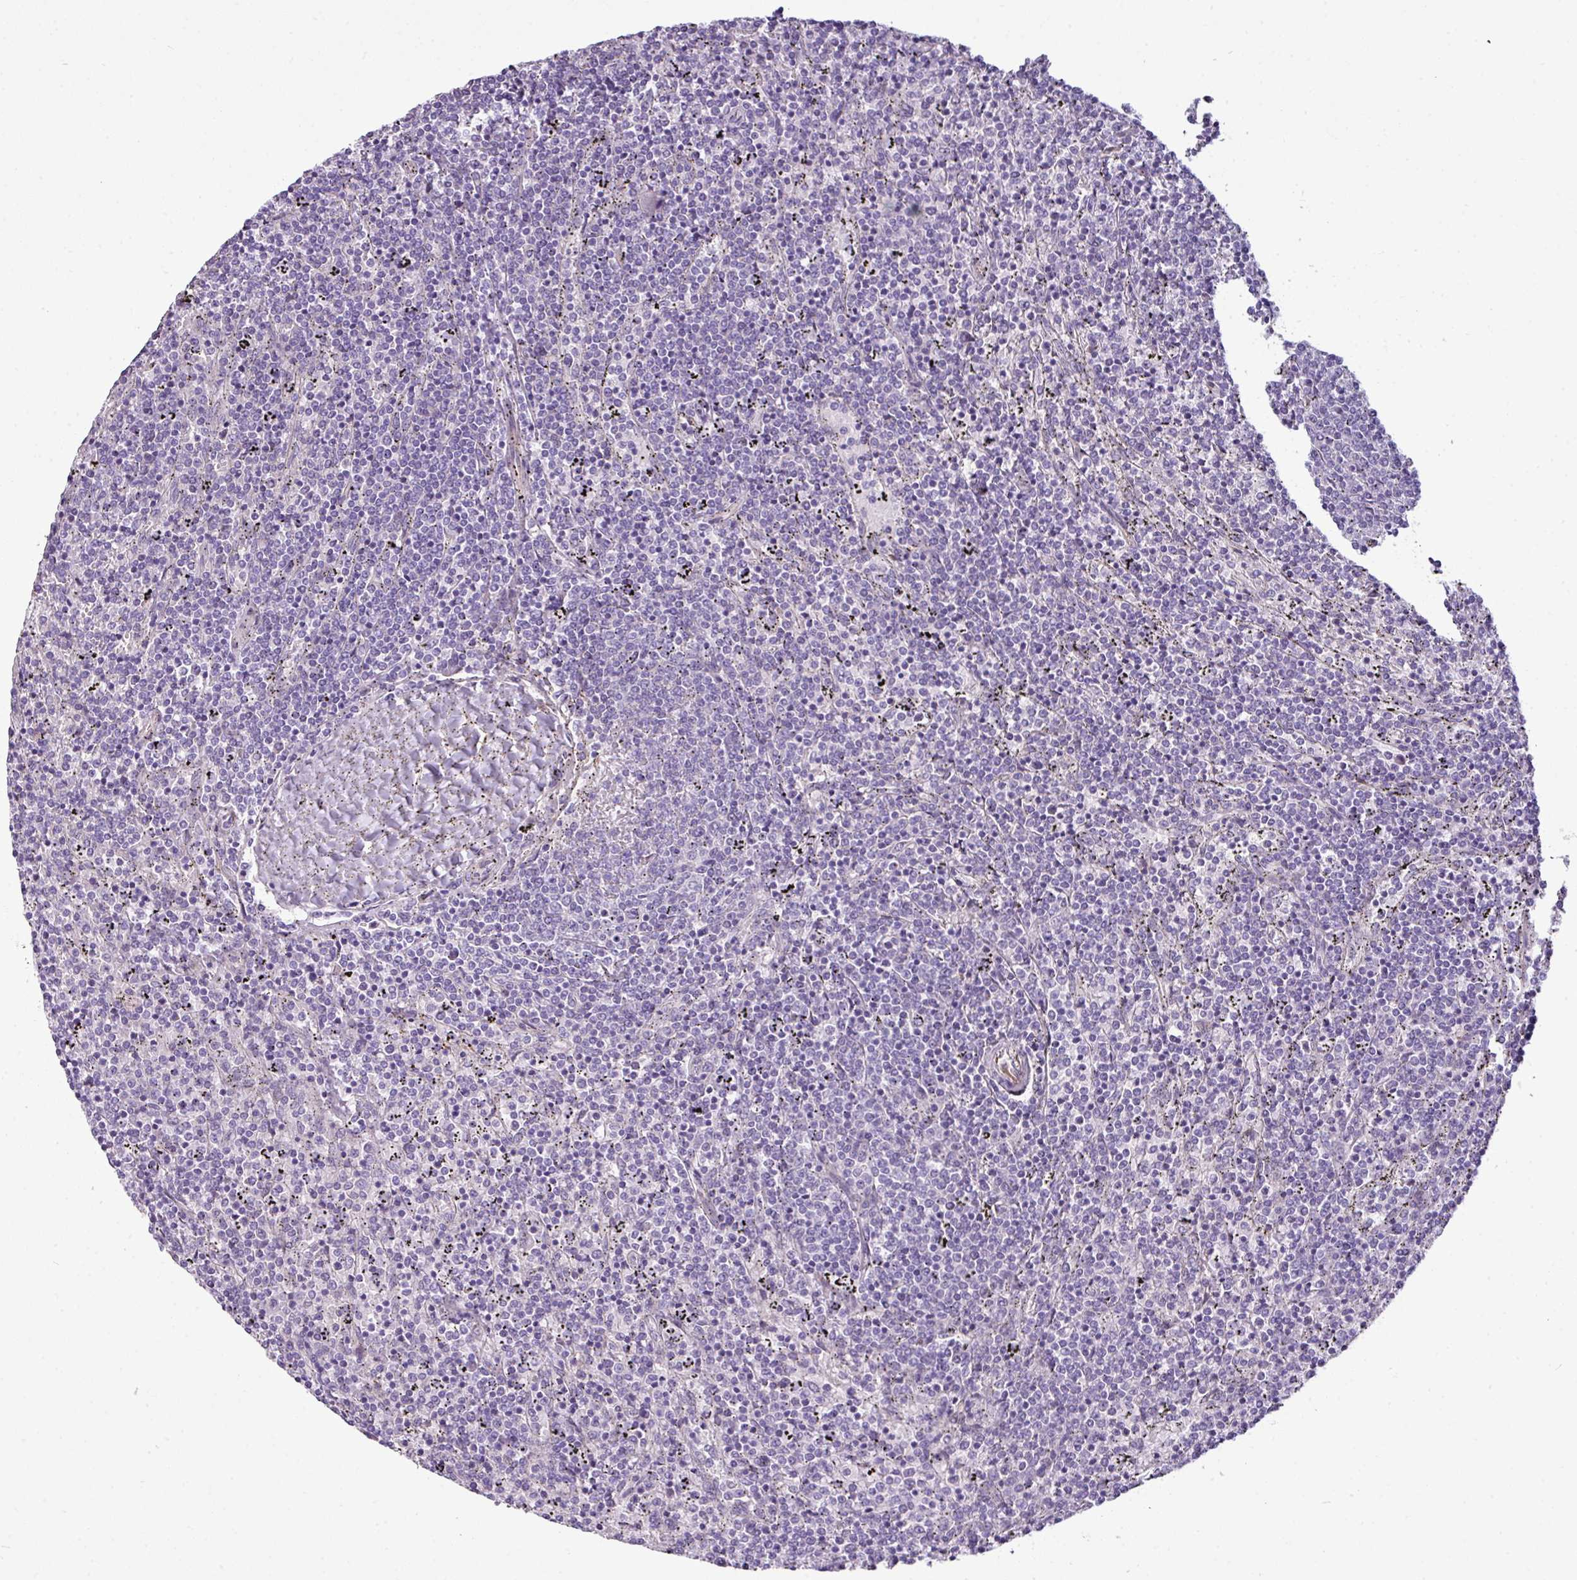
{"staining": {"intensity": "negative", "quantity": "none", "location": "none"}, "tissue": "lymphoma", "cell_type": "Tumor cells", "image_type": "cancer", "snomed": [{"axis": "morphology", "description": "Malignant lymphoma, non-Hodgkin's type, Low grade"}, {"axis": "topography", "description": "Spleen"}], "caption": "Image shows no protein staining in tumor cells of malignant lymphoma, non-Hodgkin's type (low-grade) tissue. The staining was performed using DAB (3,3'-diaminobenzidine) to visualize the protein expression in brown, while the nuclei were stained in blue with hematoxylin (Magnification: 20x).", "gene": "TMEM178B", "patient": {"sex": "female", "age": 50}}